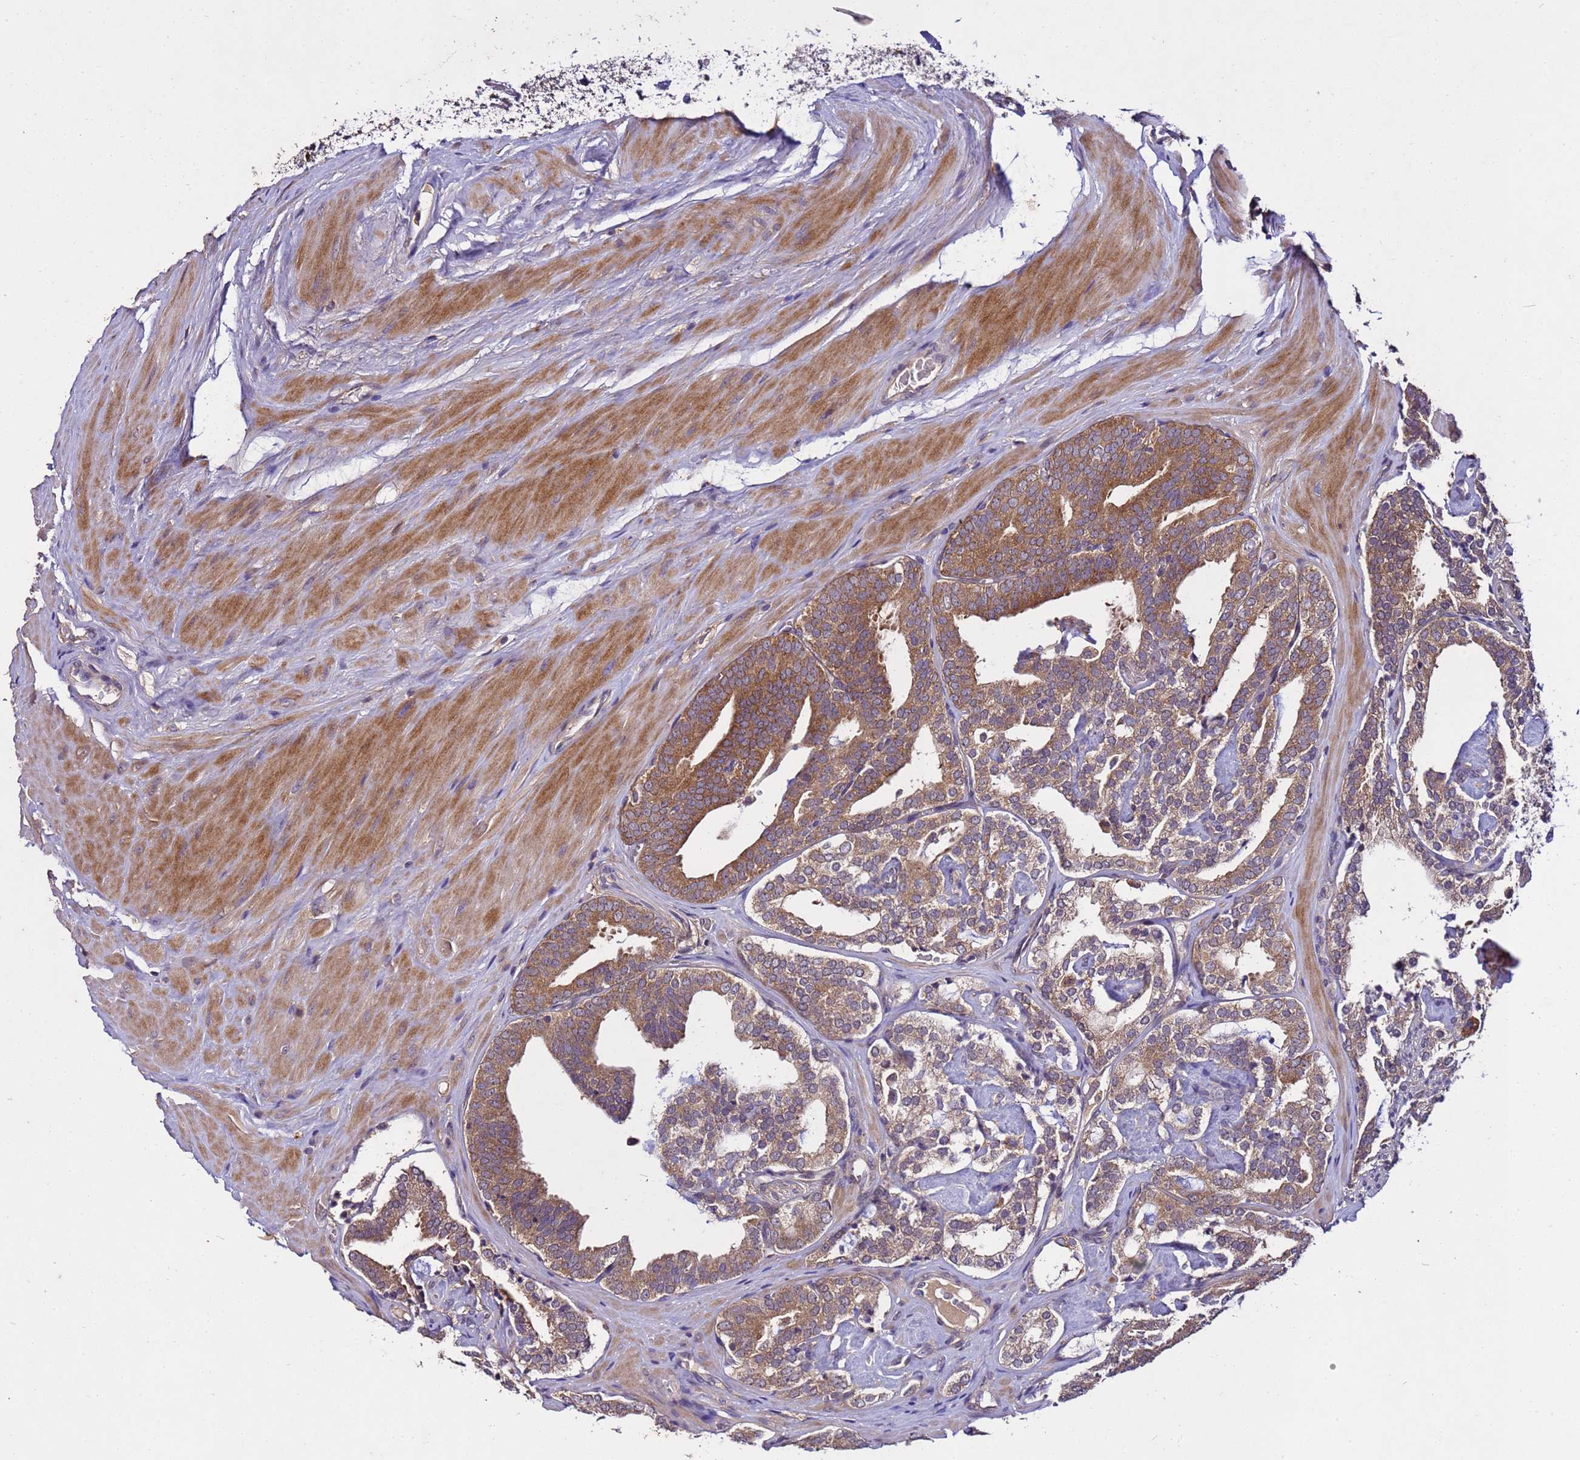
{"staining": {"intensity": "moderate", "quantity": ">75%", "location": "cytoplasmic/membranous"}, "tissue": "prostate cancer", "cell_type": "Tumor cells", "image_type": "cancer", "snomed": [{"axis": "morphology", "description": "Adenocarcinoma, High grade"}, {"axis": "topography", "description": "Prostate"}], "caption": "Prostate cancer (high-grade adenocarcinoma) stained with a brown dye reveals moderate cytoplasmic/membranous positive staining in approximately >75% of tumor cells.", "gene": "GSPT2", "patient": {"sex": "male", "age": 63}}